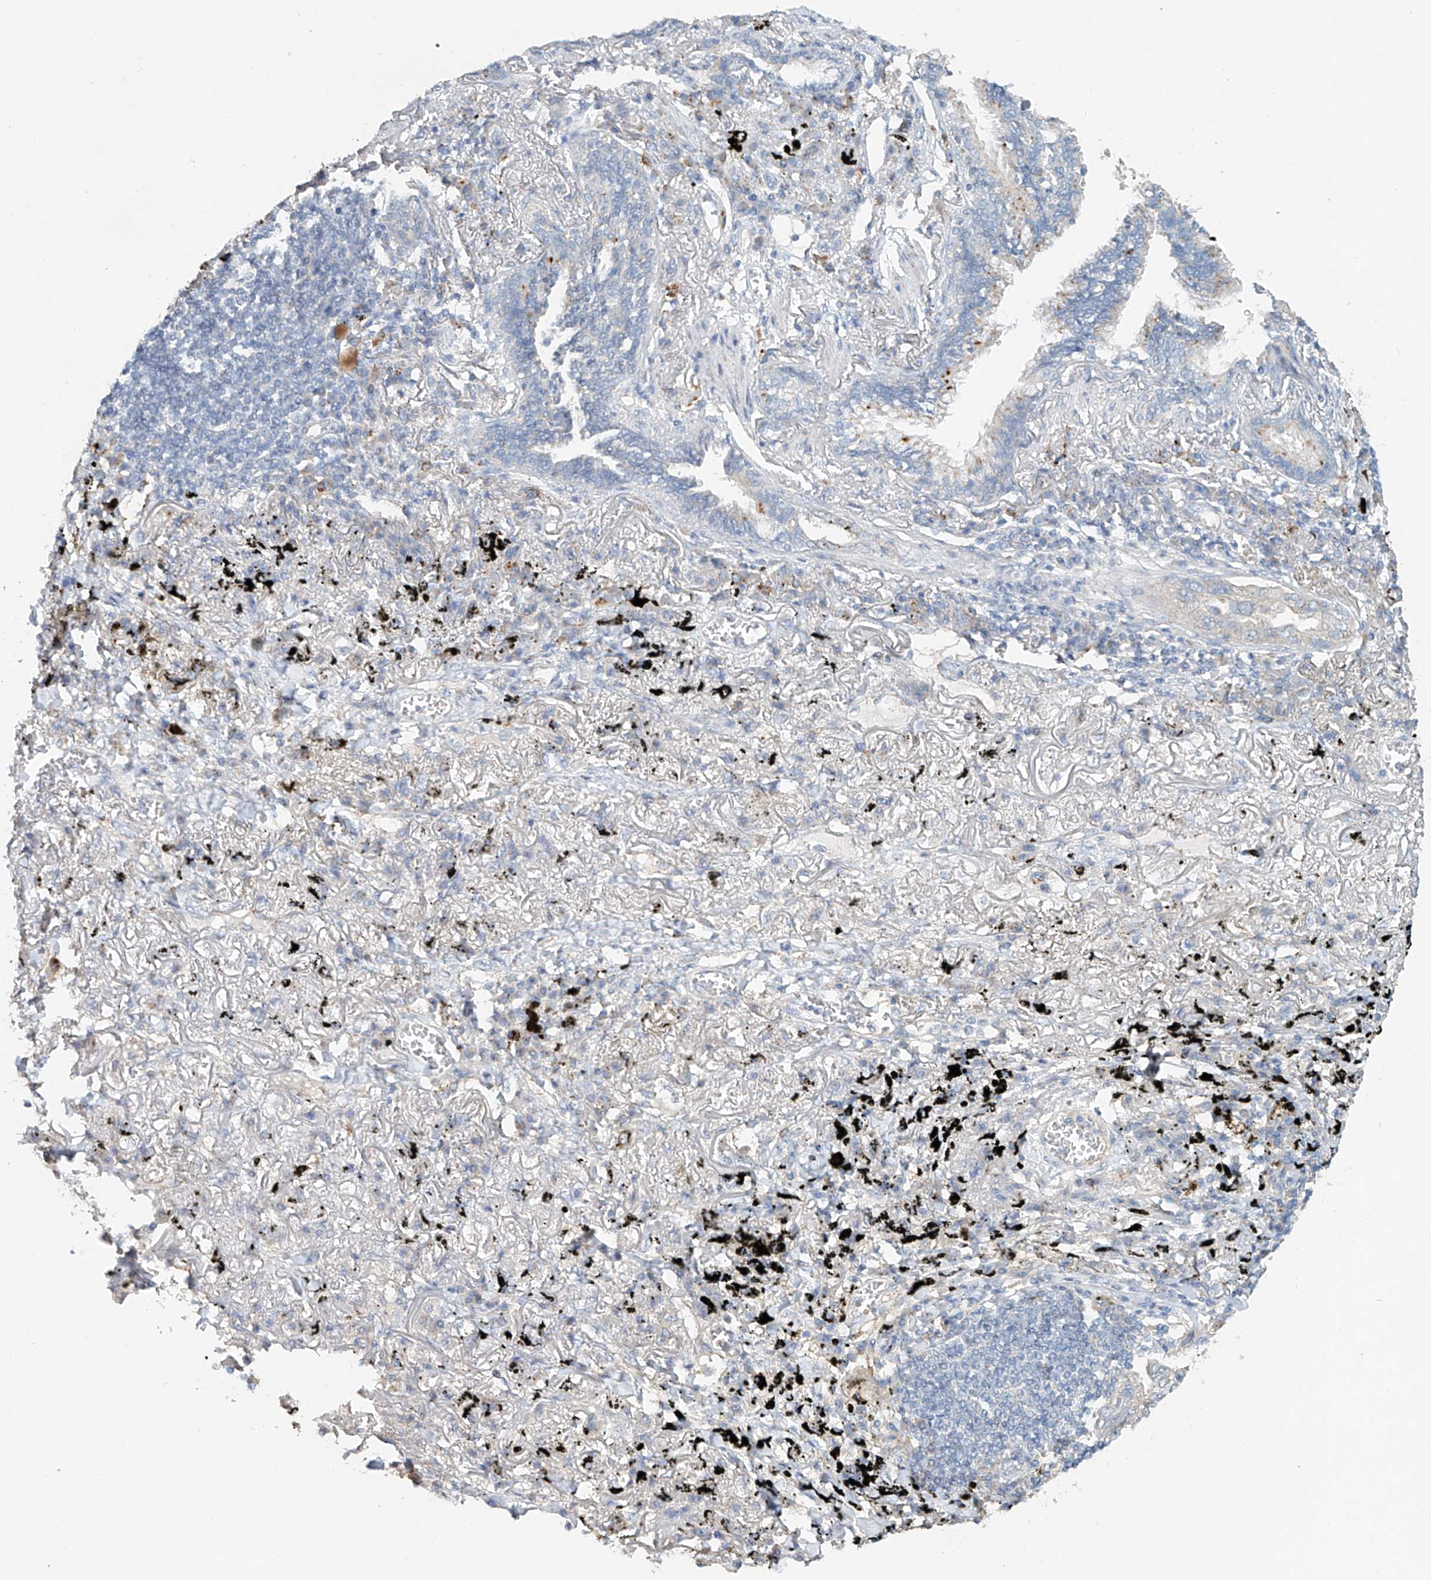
{"staining": {"intensity": "negative", "quantity": "none", "location": "none"}, "tissue": "lung cancer", "cell_type": "Tumor cells", "image_type": "cancer", "snomed": [{"axis": "morphology", "description": "Adenocarcinoma, NOS"}, {"axis": "topography", "description": "Lung"}], "caption": "The histopathology image reveals no staining of tumor cells in lung adenocarcinoma. The staining is performed using DAB brown chromogen with nuclei counter-stained in using hematoxylin.", "gene": "TRIM47", "patient": {"sex": "male", "age": 65}}